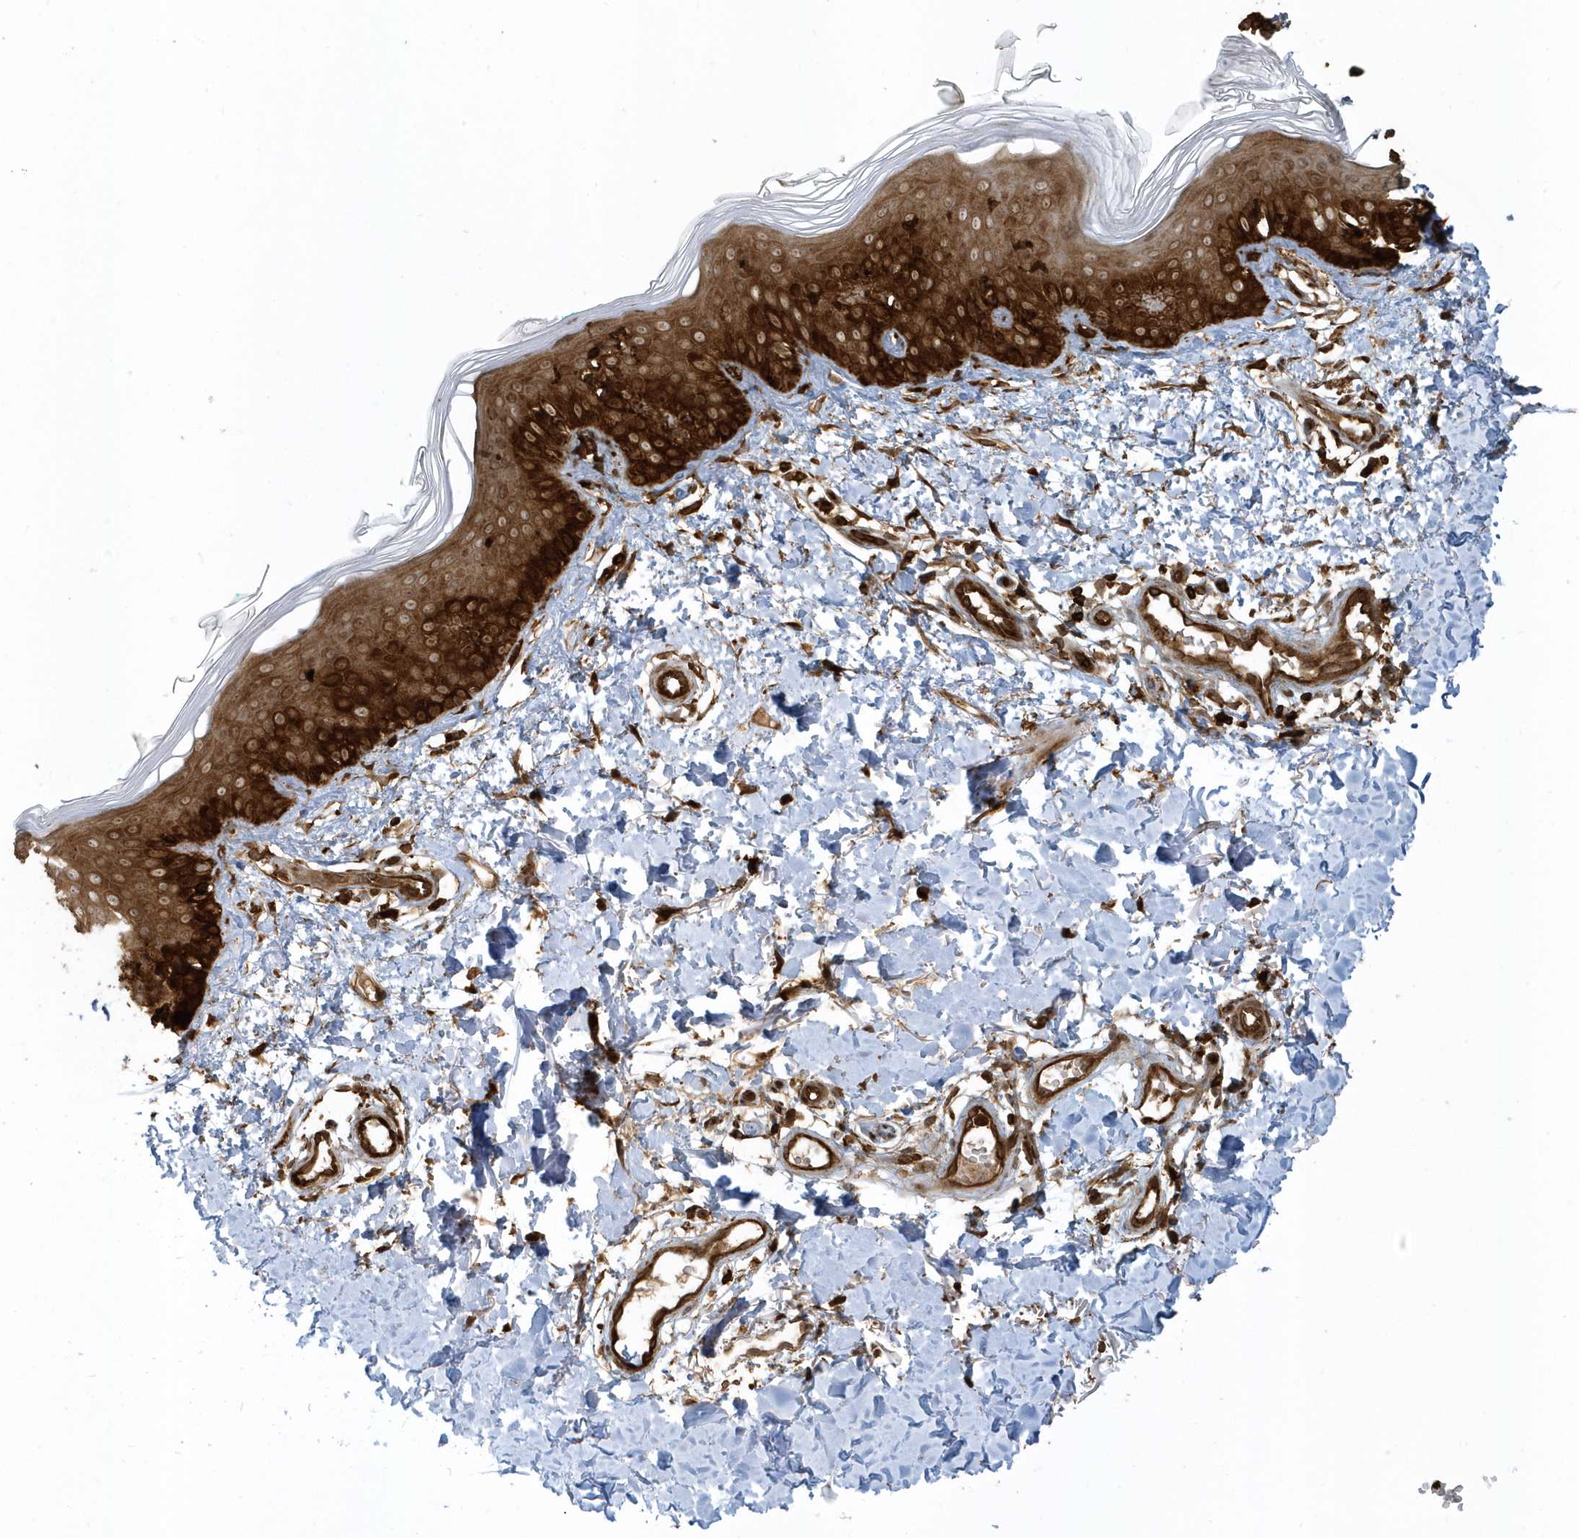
{"staining": {"intensity": "strong", "quantity": "25%-75%", "location": "cytoplasmic/membranous"}, "tissue": "skin", "cell_type": "Fibroblasts", "image_type": "normal", "snomed": [{"axis": "morphology", "description": "Normal tissue, NOS"}, {"axis": "topography", "description": "Skin"}], "caption": "A high-resolution micrograph shows immunohistochemistry staining of benign skin, which shows strong cytoplasmic/membranous expression in about 25%-75% of fibroblasts.", "gene": "CLCN6", "patient": {"sex": "male", "age": 37}}